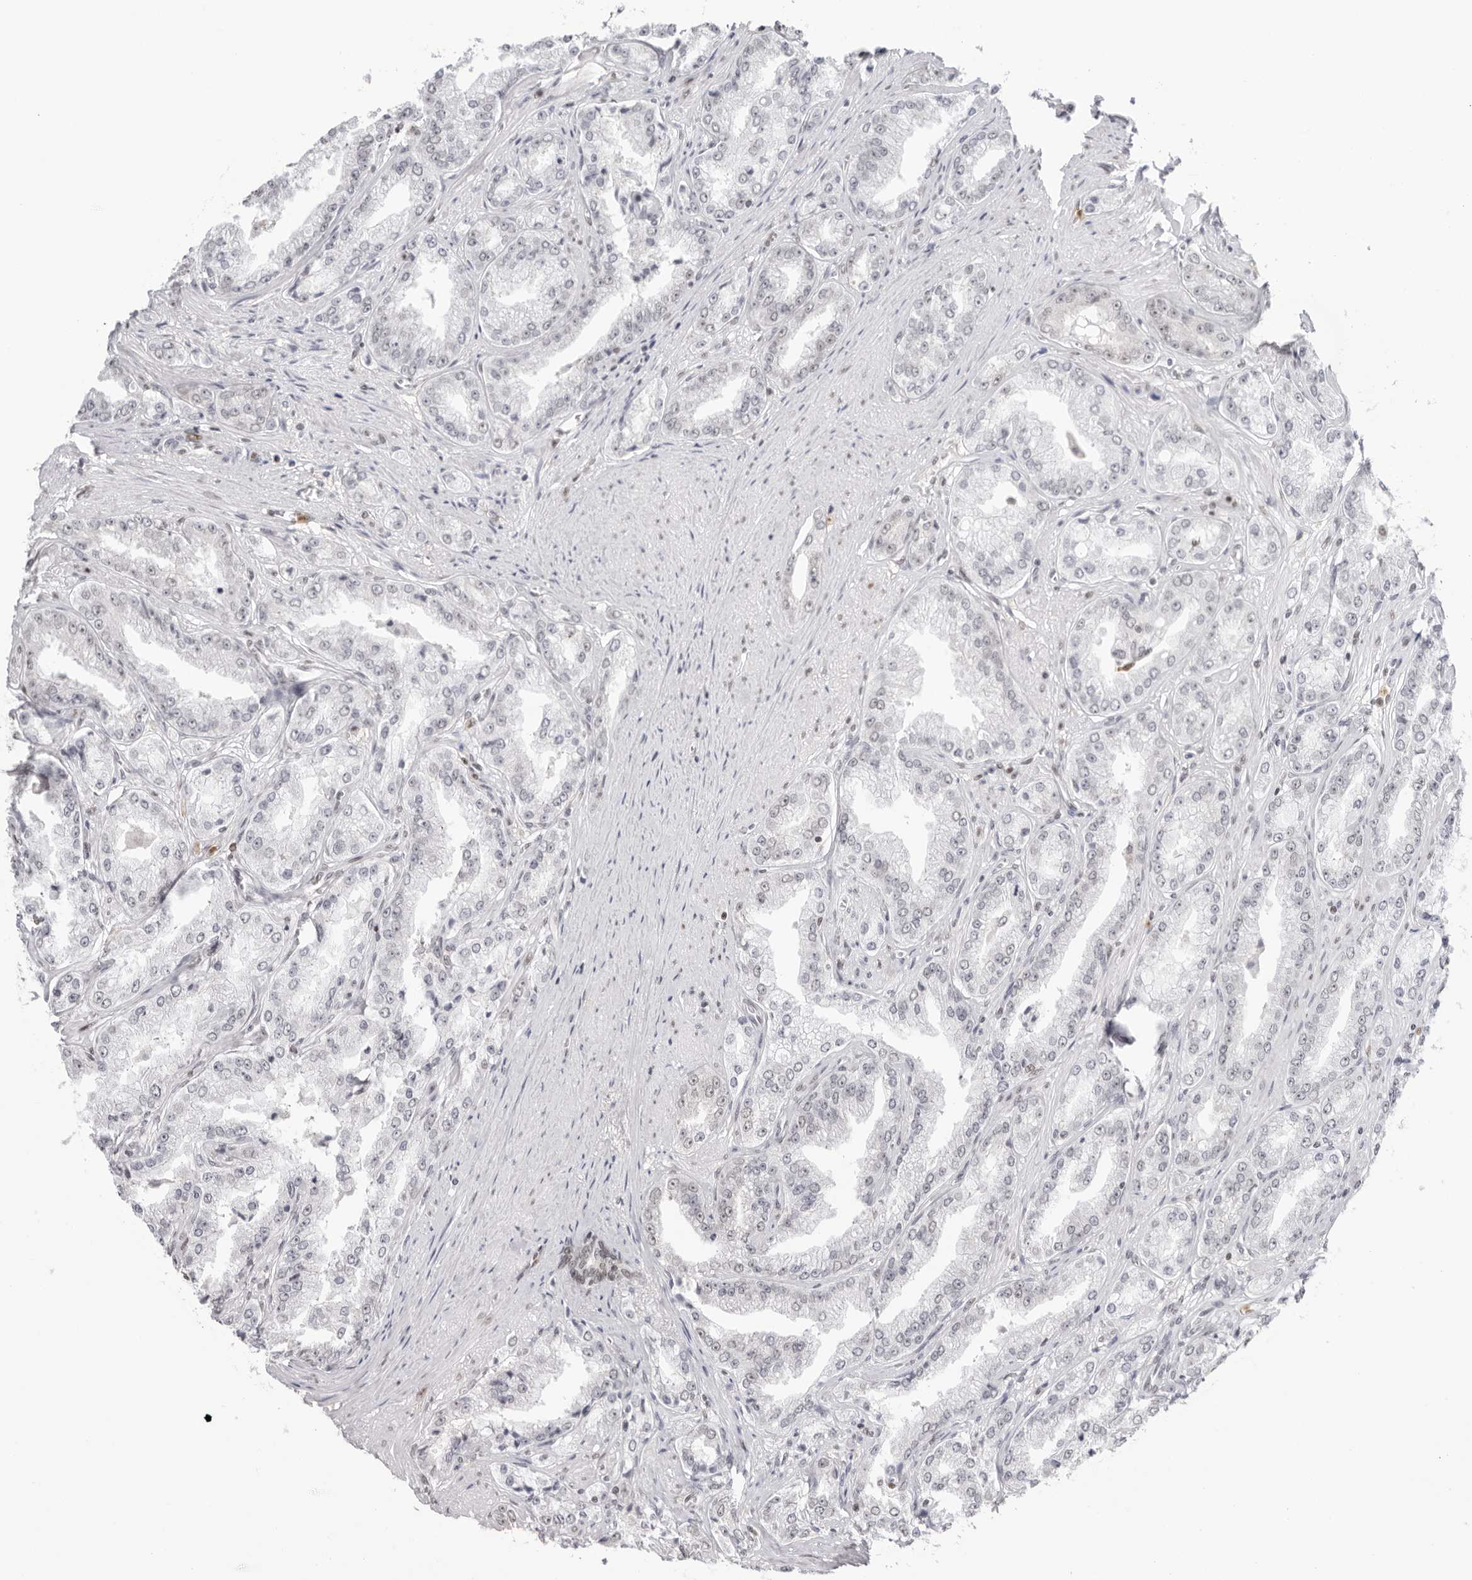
{"staining": {"intensity": "weak", "quantity": "<25%", "location": "nuclear"}, "tissue": "prostate cancer", "cell_type": "Tumor cells", "image_type": "cancer", "snomed": [{"axis": "morphology", "description": "Adenocarcinoma, High grade"}, {"axis": "topography", "description": "Prostate"}], "caption": "This is an immunohistochemistry photomicrograph of prostate cancer. There is no positivity in tumor cells.", "gene": "RNF146", "patient": {"sex": "male", "age": 71}}